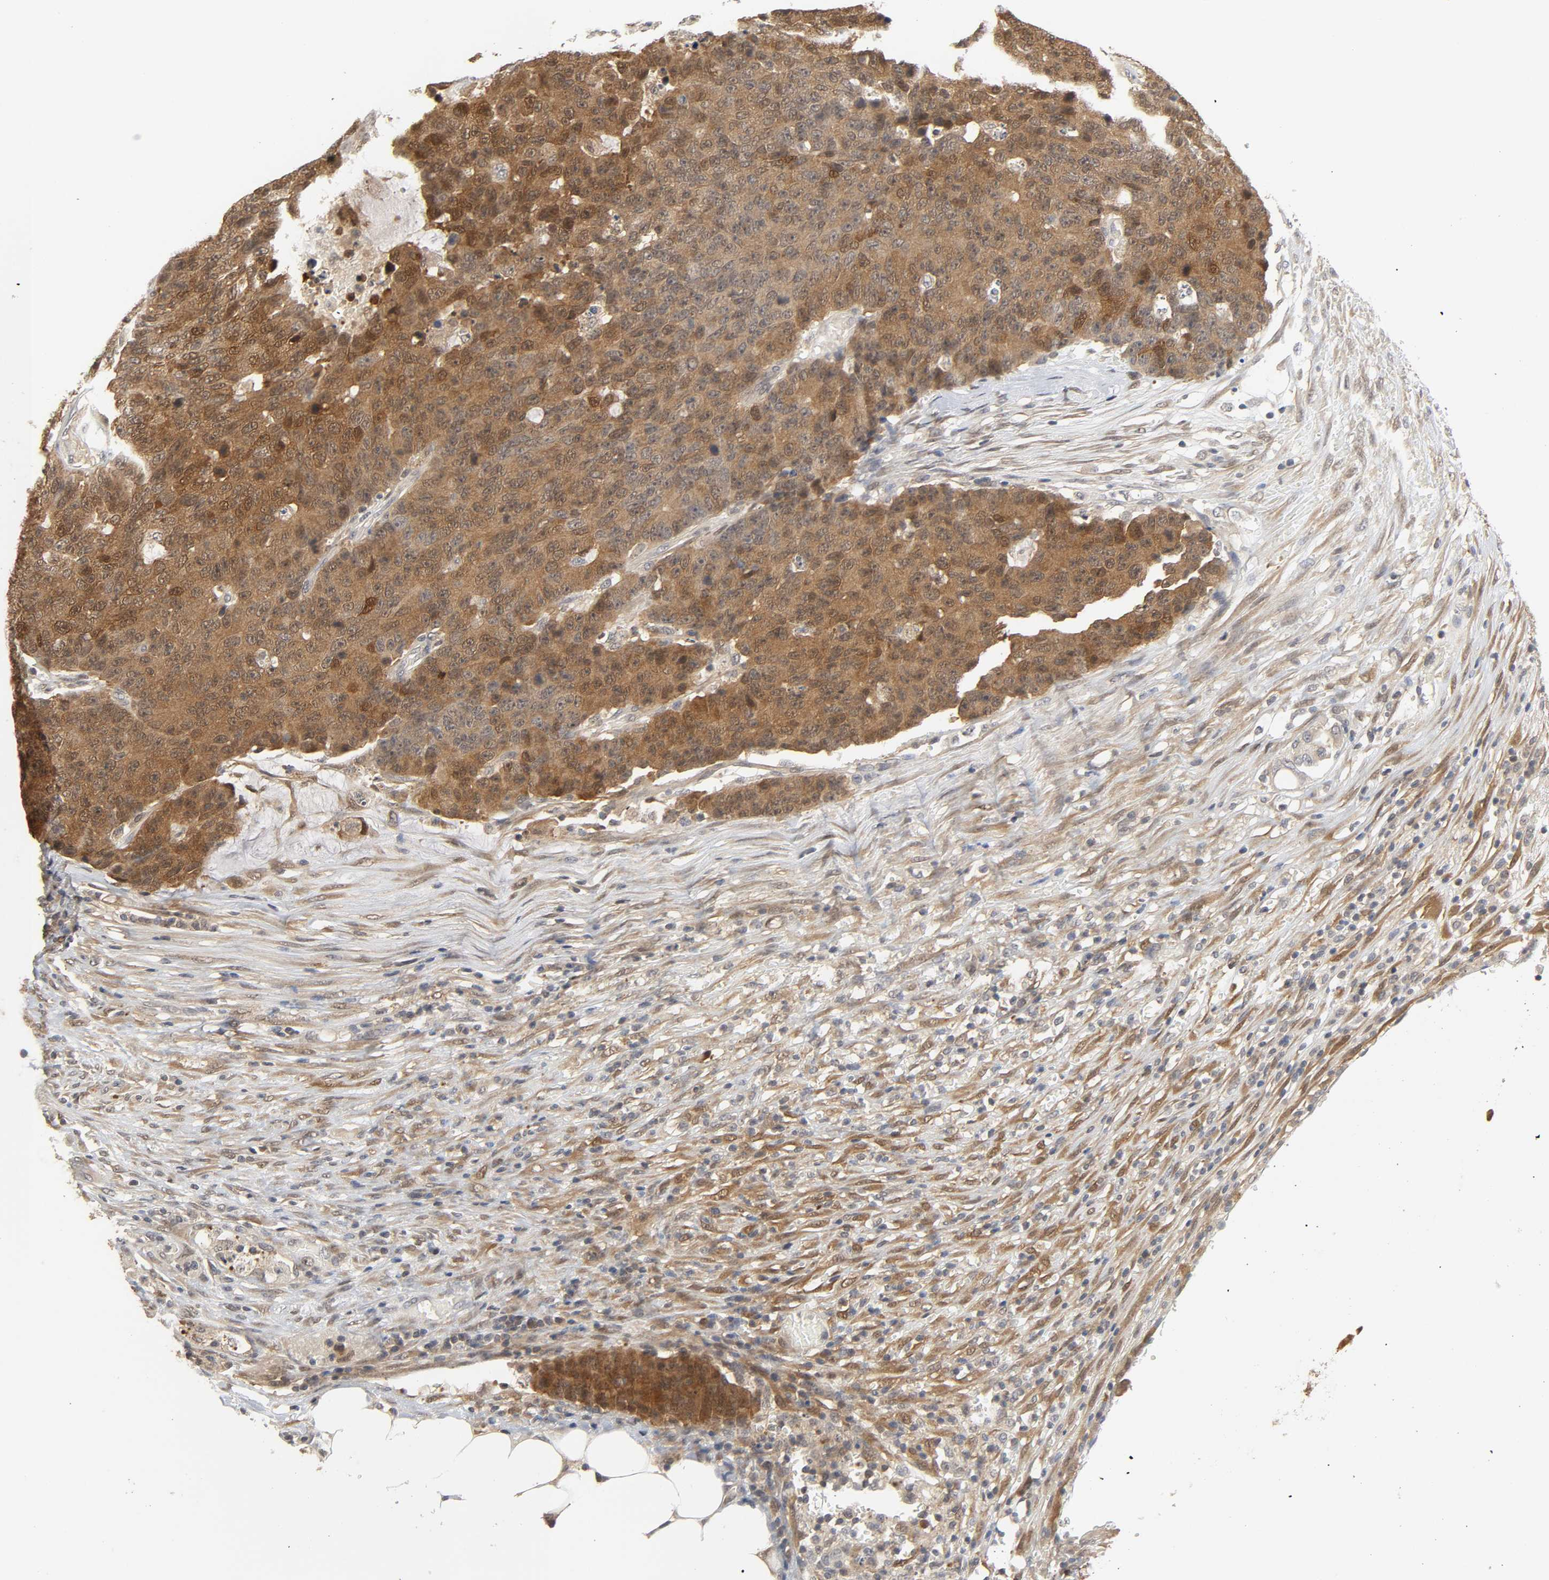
{"staining": {"intensity": "strong", "quantity": ">75%", "location": "cytoplasmic/membranous,nuclear"}, "tissue": "colorectal cancer", "cell_type": "Tumor cells", "image_type": "cancer", "snomed": [{"axis": "morphology", "description": "Adenocarcinoma, NOS"}, {"axis": "topography", "description": "Colon"}], "caption": "Immunohistochemistry of human colorectal adenocarcinoma displays high levels of strong cytoplasmic/membranous and nuclear expression in approximately >75% of tumor cells. Nuclei are stained in blue.", "gene": "MIF", "patient": {"sex": "female", "age": 86}}